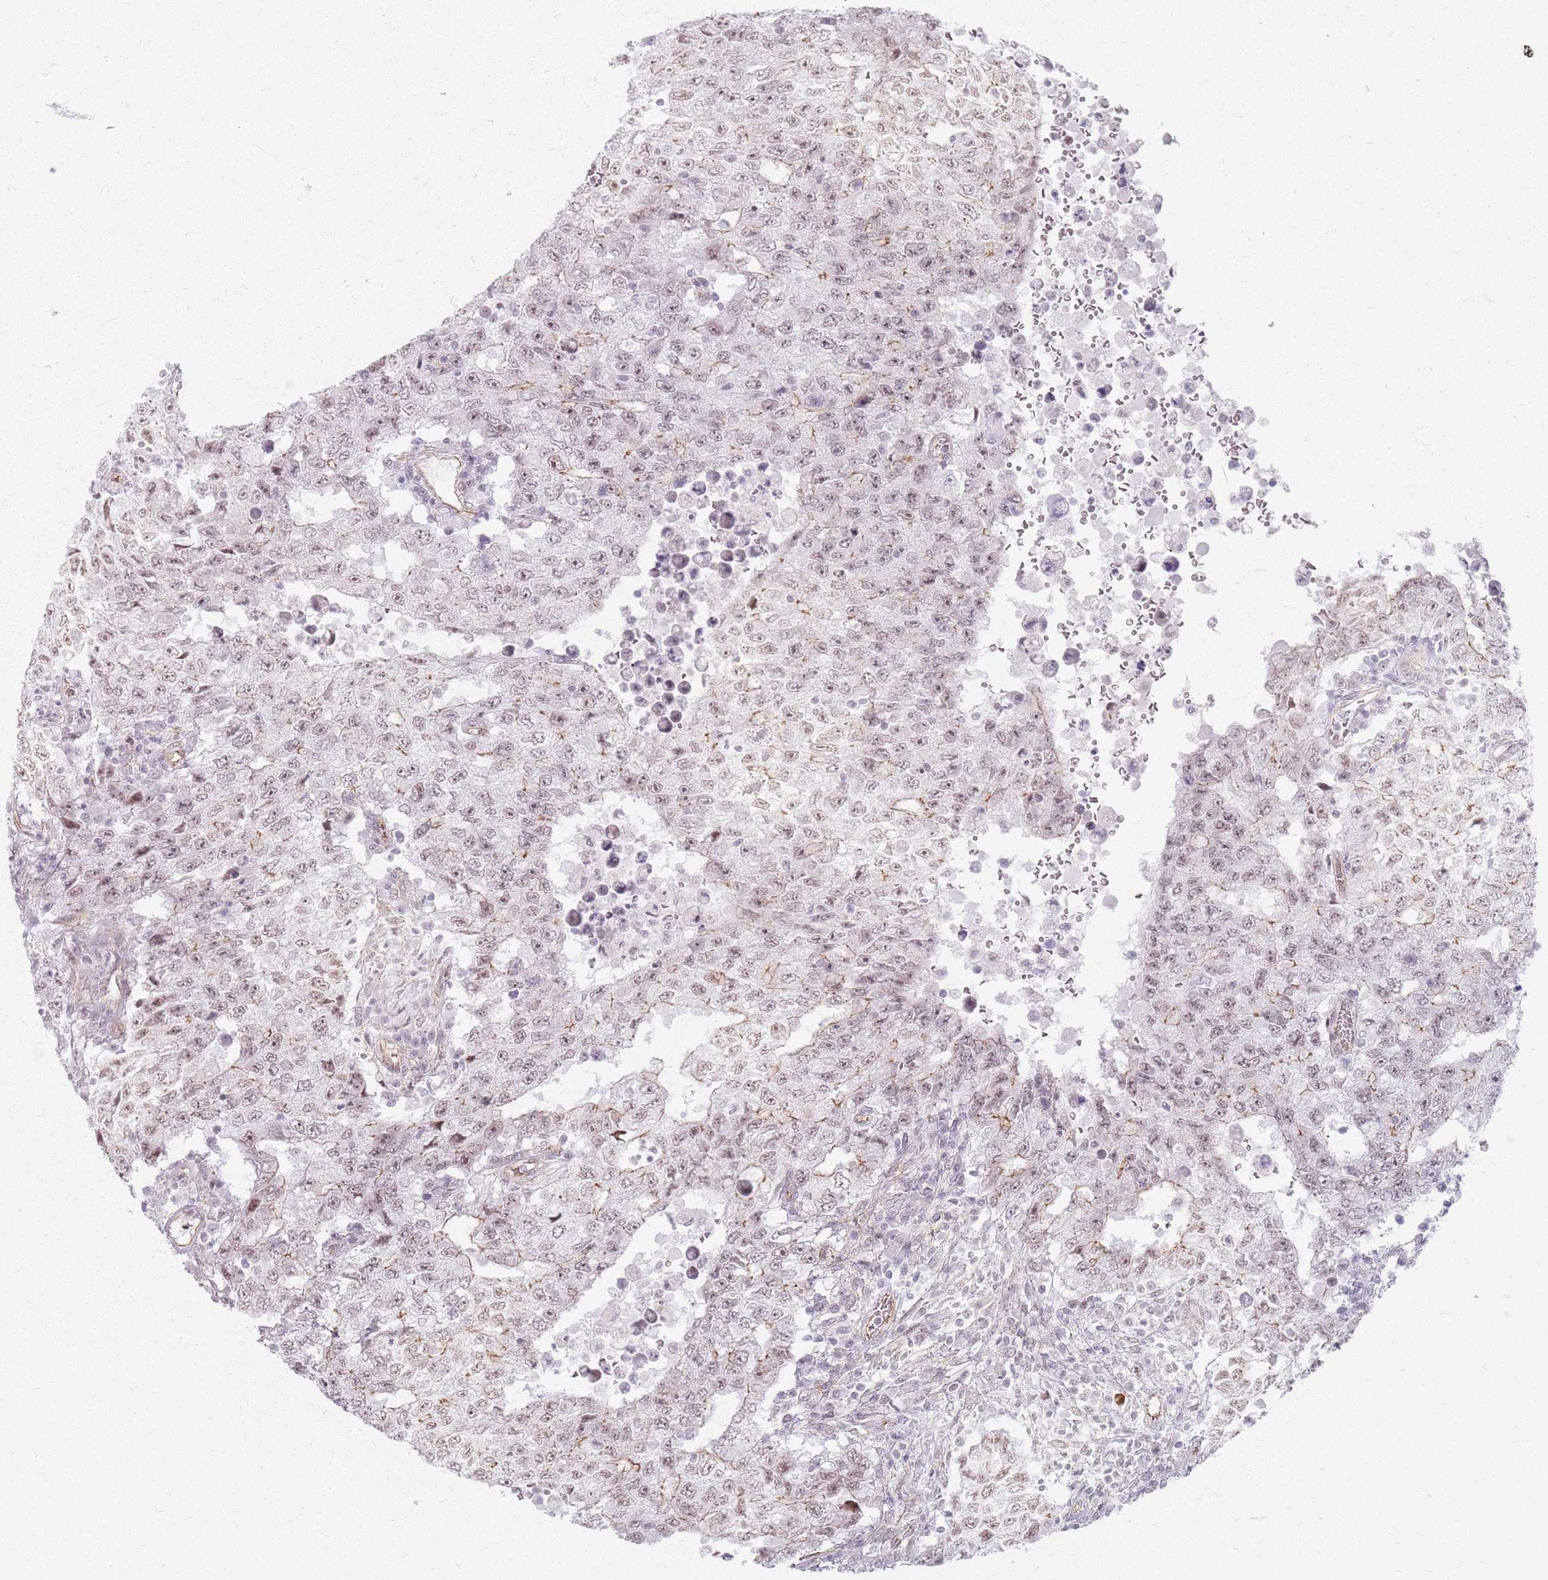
{"staining": {"intensity": "weak", "quantity": ">75%", "location": "nuclear"}, "tissue": "testis cancer", "cell_type": "Tumor cells", "image_type": "cancer", "snomed": [{"axis": "morphology", "description": "Carcinoma, Embryonal, NOS"}, {"axis": "topography", "description": "Testis"}], "caption": "Protein positivity by IHC shows weak nuclear positivity in approximately >75% of tumor cells in testis cancer.", "gene": "KCNA5", "patient": {"sex": "male", "age": 26}}